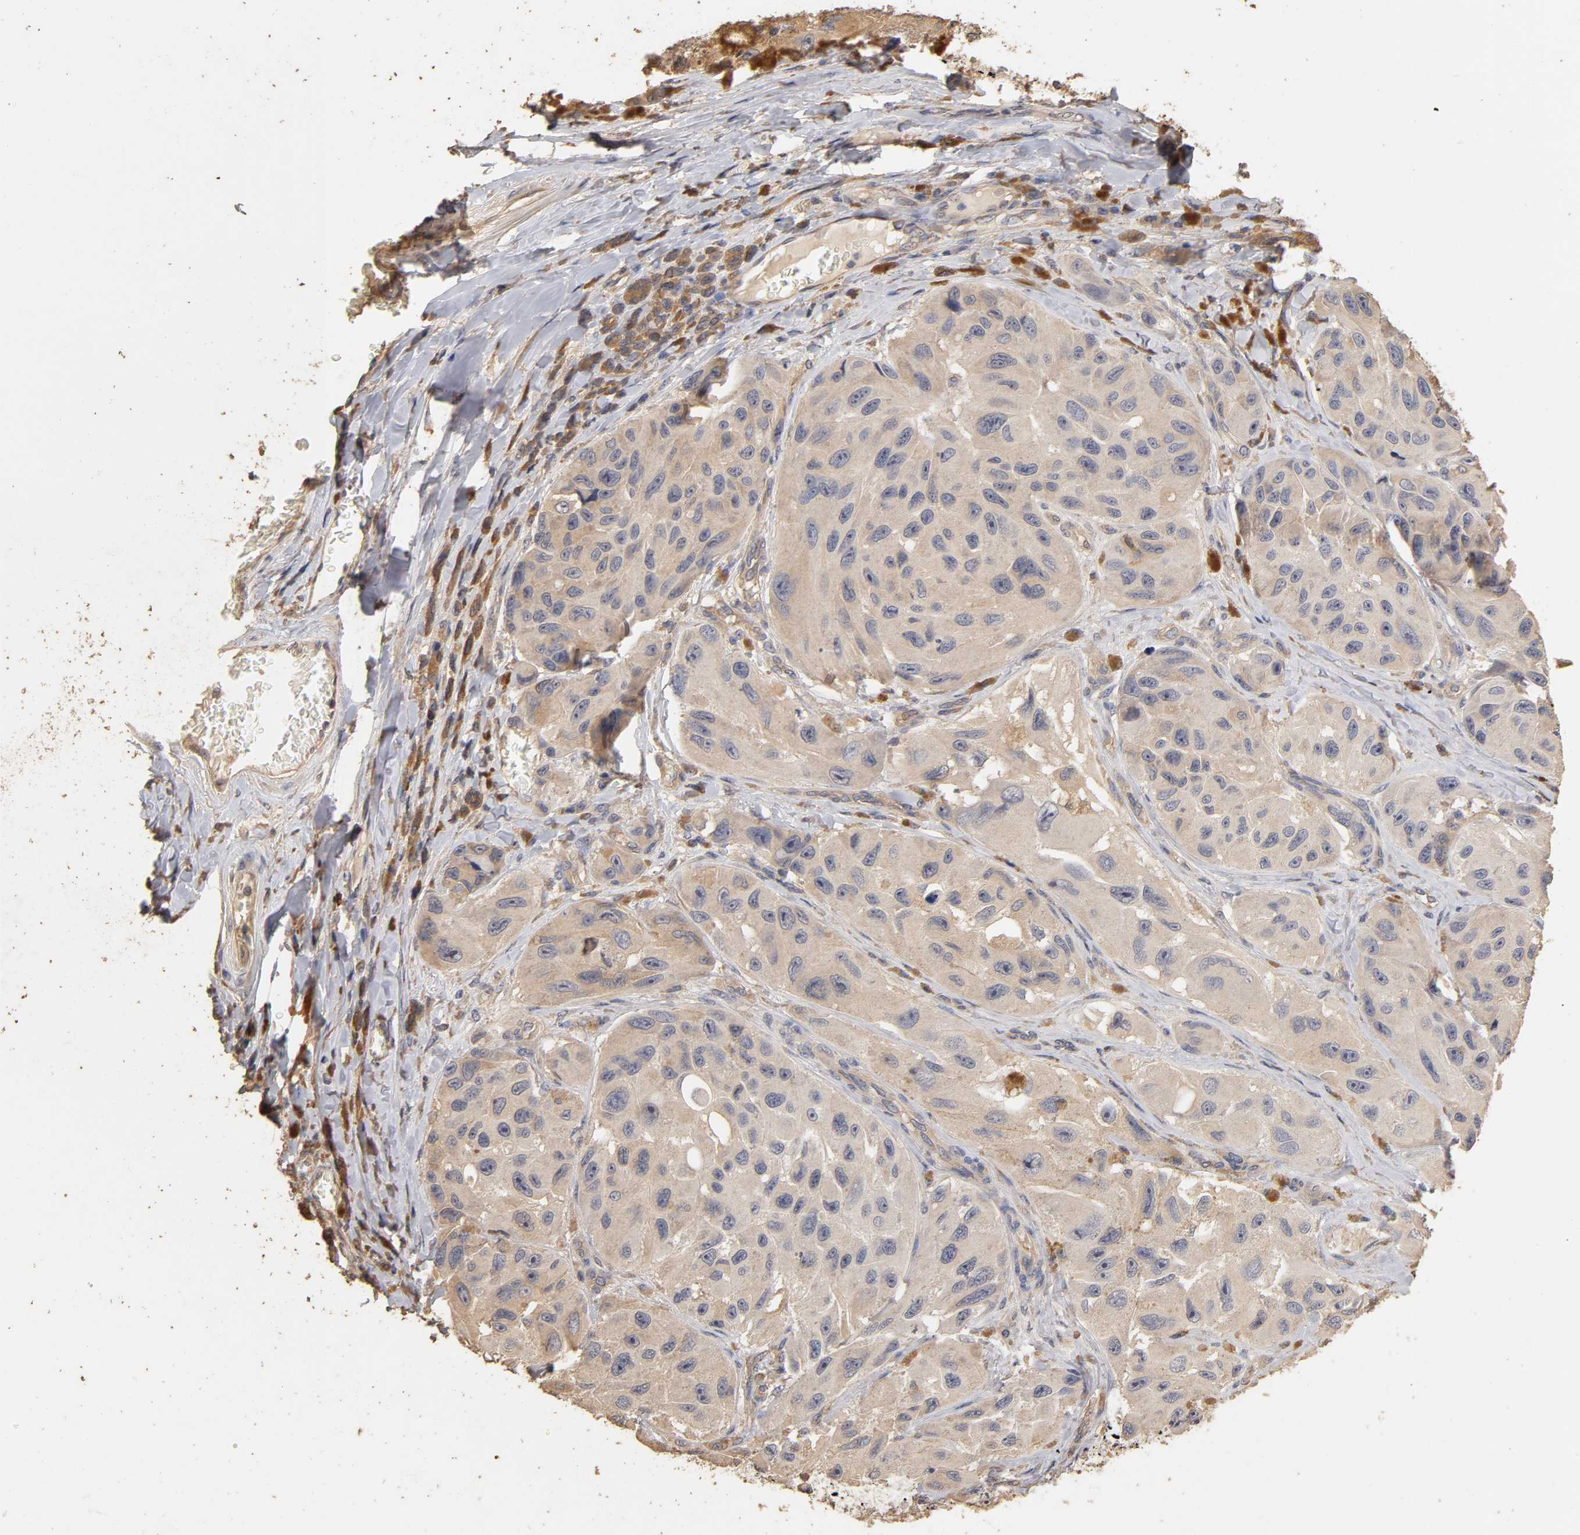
{"staining": {"intensity": "weak", "quantity": "<25%", "location": "cytoplasmic/membranous"}, "tissue": "melanoma", "cell_type": "Tumor cells", "image_type": "cancer", "snomed": [{"axis": "morphology", "description": "Malignant melanoma, NOS"}, {"axis": "topography", "description": "Skin"}], "caption": "DAB immunohistochemical staining of human malignant melanoma reveals no significant positivity in tumor cells.", "gene": "VSIG4", "patient": {"sex": "female", "age": 73}}